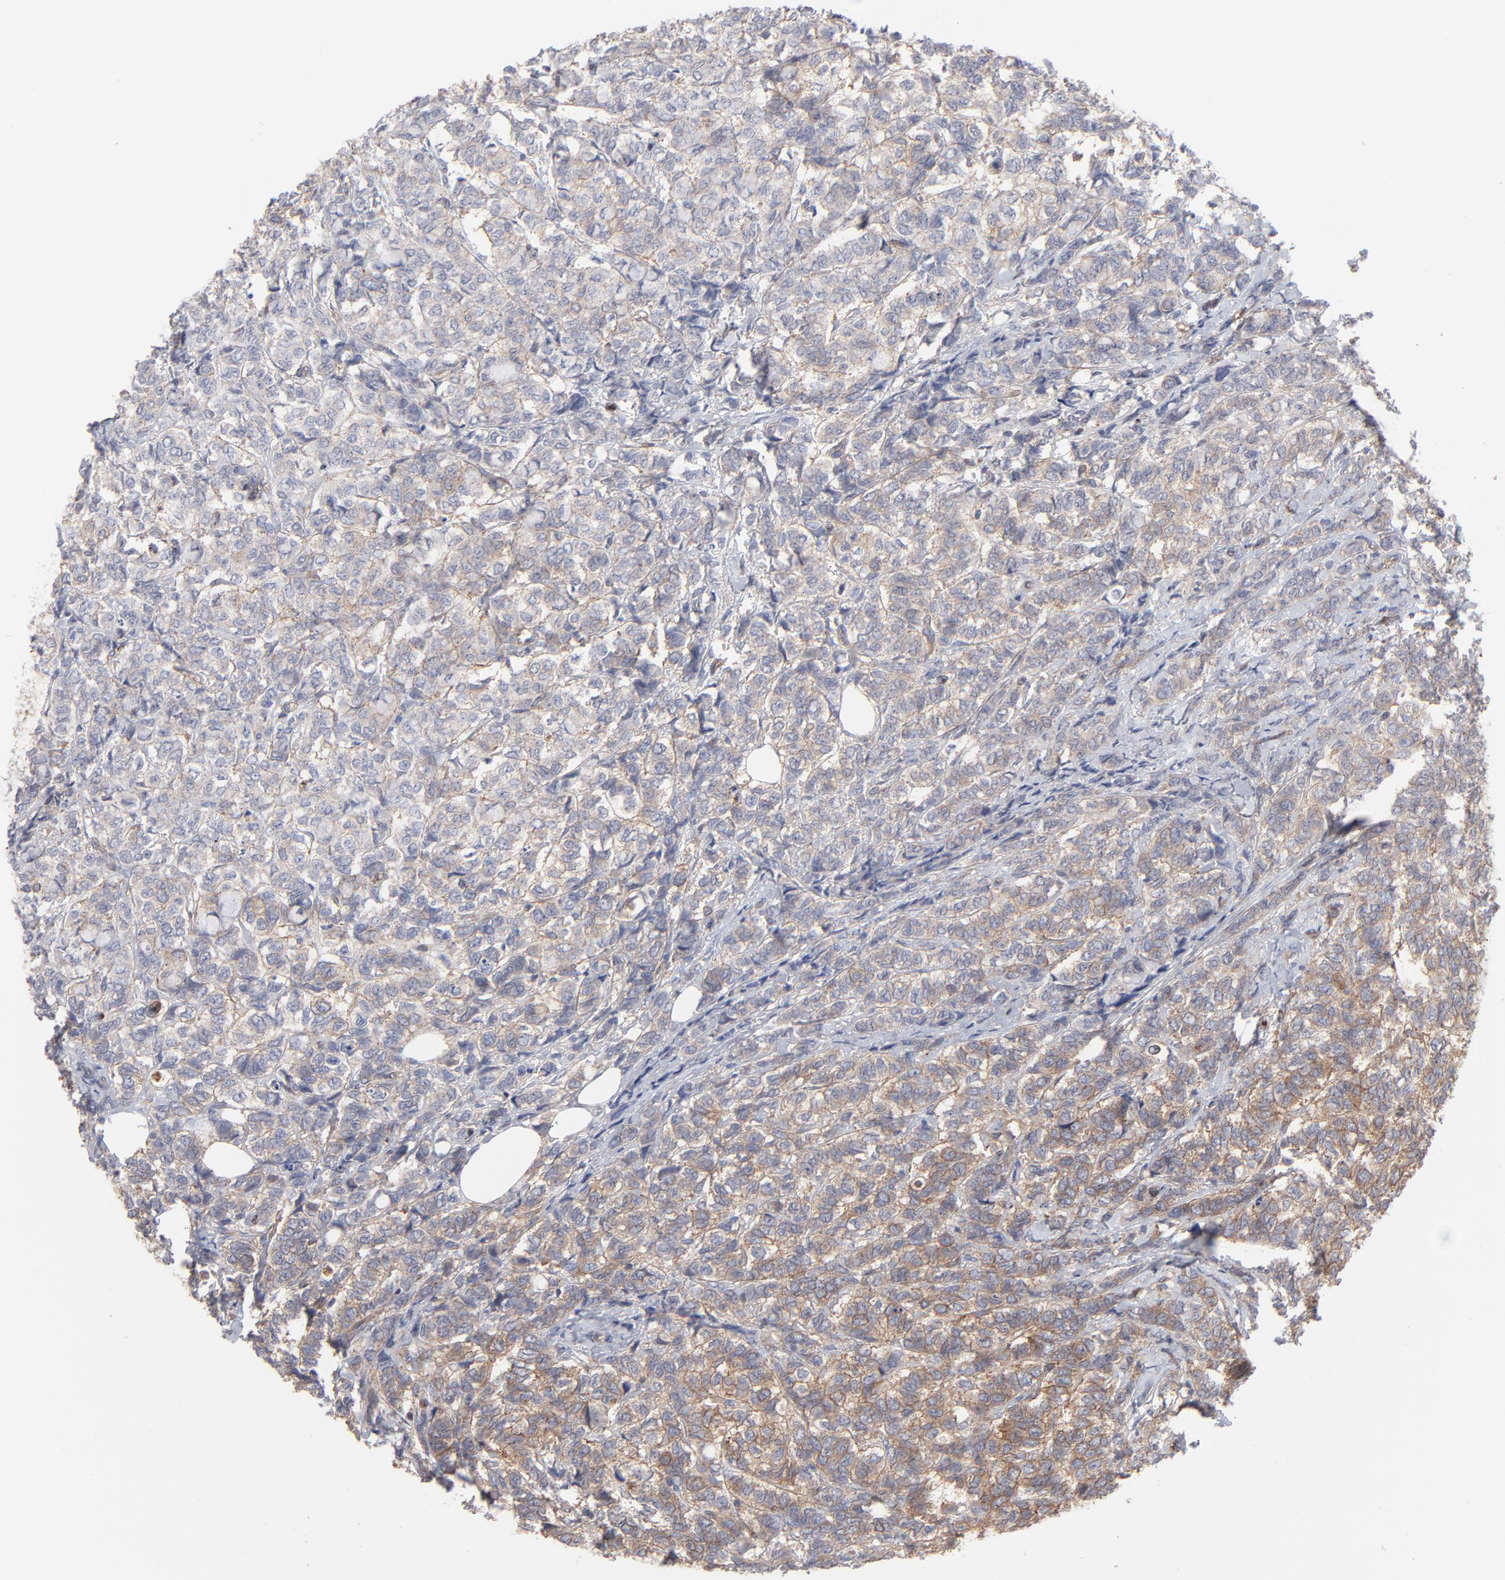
{"staining": {"intensity": "weak", "quantity": "25%-75%", "location": "cytoplasmic/membranous"}, "tissue": "breast cancer", "cell_type": "Tumor cells", "image_type": "cancer", "snomed": [{"axis": "morphology", "description": "Lobular carcinoma"}, {"axis": "topography", "description": "Breast"}], "caption": "Breast cancer (lobular carcinoma) was stained to show a protein in brown. There is low levels of weak cytoplasmic/membranous staining in approximately 25%-75% of tumor cells.", "gene": "PXN", "patient": {"sex": "female", "age": 60}}